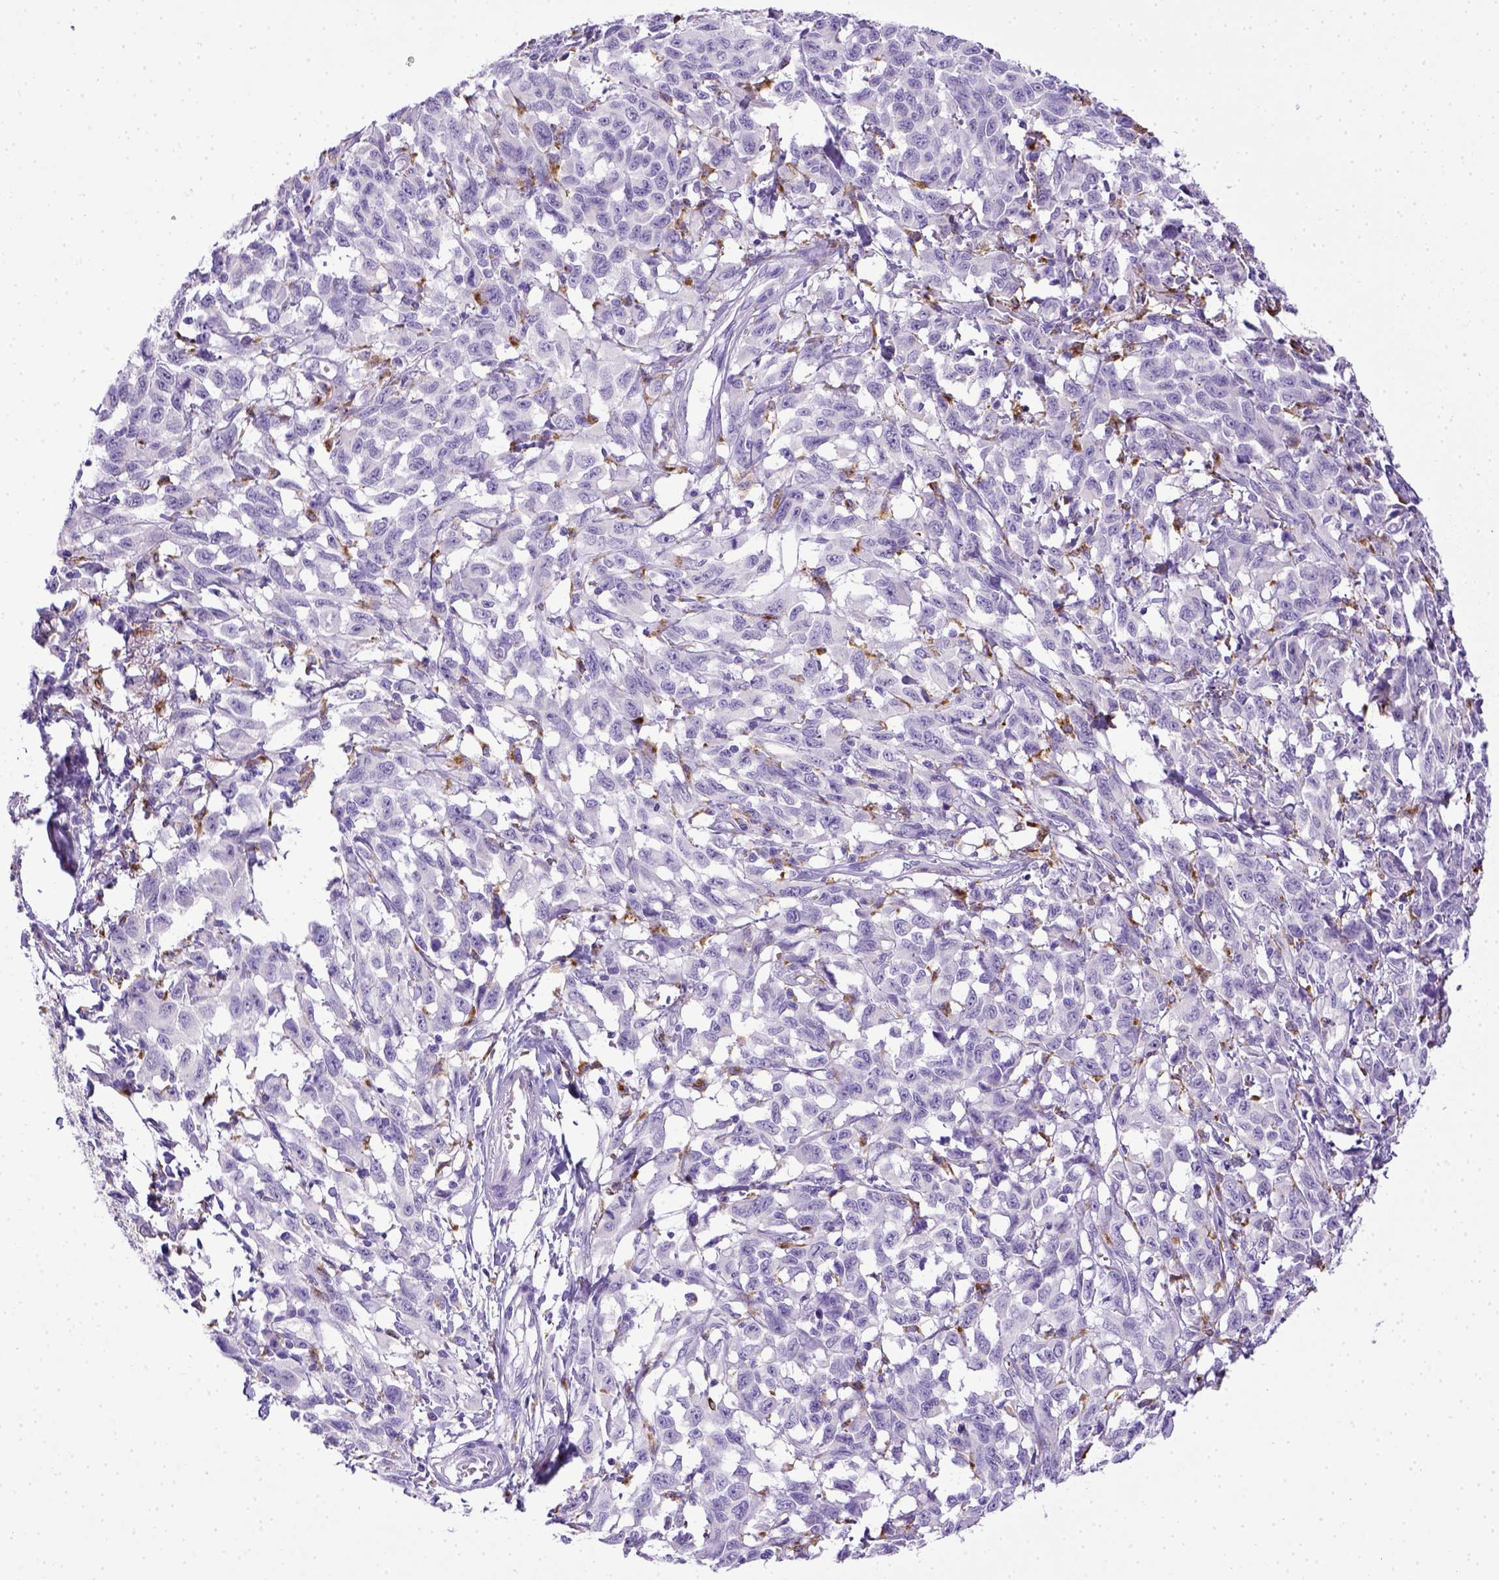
{"staining": {"intensity": "negative", "quantity": "none", "location": "none"}, "tissue": "melanoma", "cell_type": "Tumor cells", "image_type": "cancer", "snomed": [{"axis": "morphology", "description": "Malignant melanoma, NOS"}, {"axis": "topography", "description": "Vulva, labia, clitoris and Bartholin´s gland, NO"}], "caption": "Immunohistochemistry image of neoplastic tissue: human melanoma stained with DAB exhibits no significant protein expression in tumor cells.", "gene": "CD68", "patient": {"sex": "female", "age": 75}}